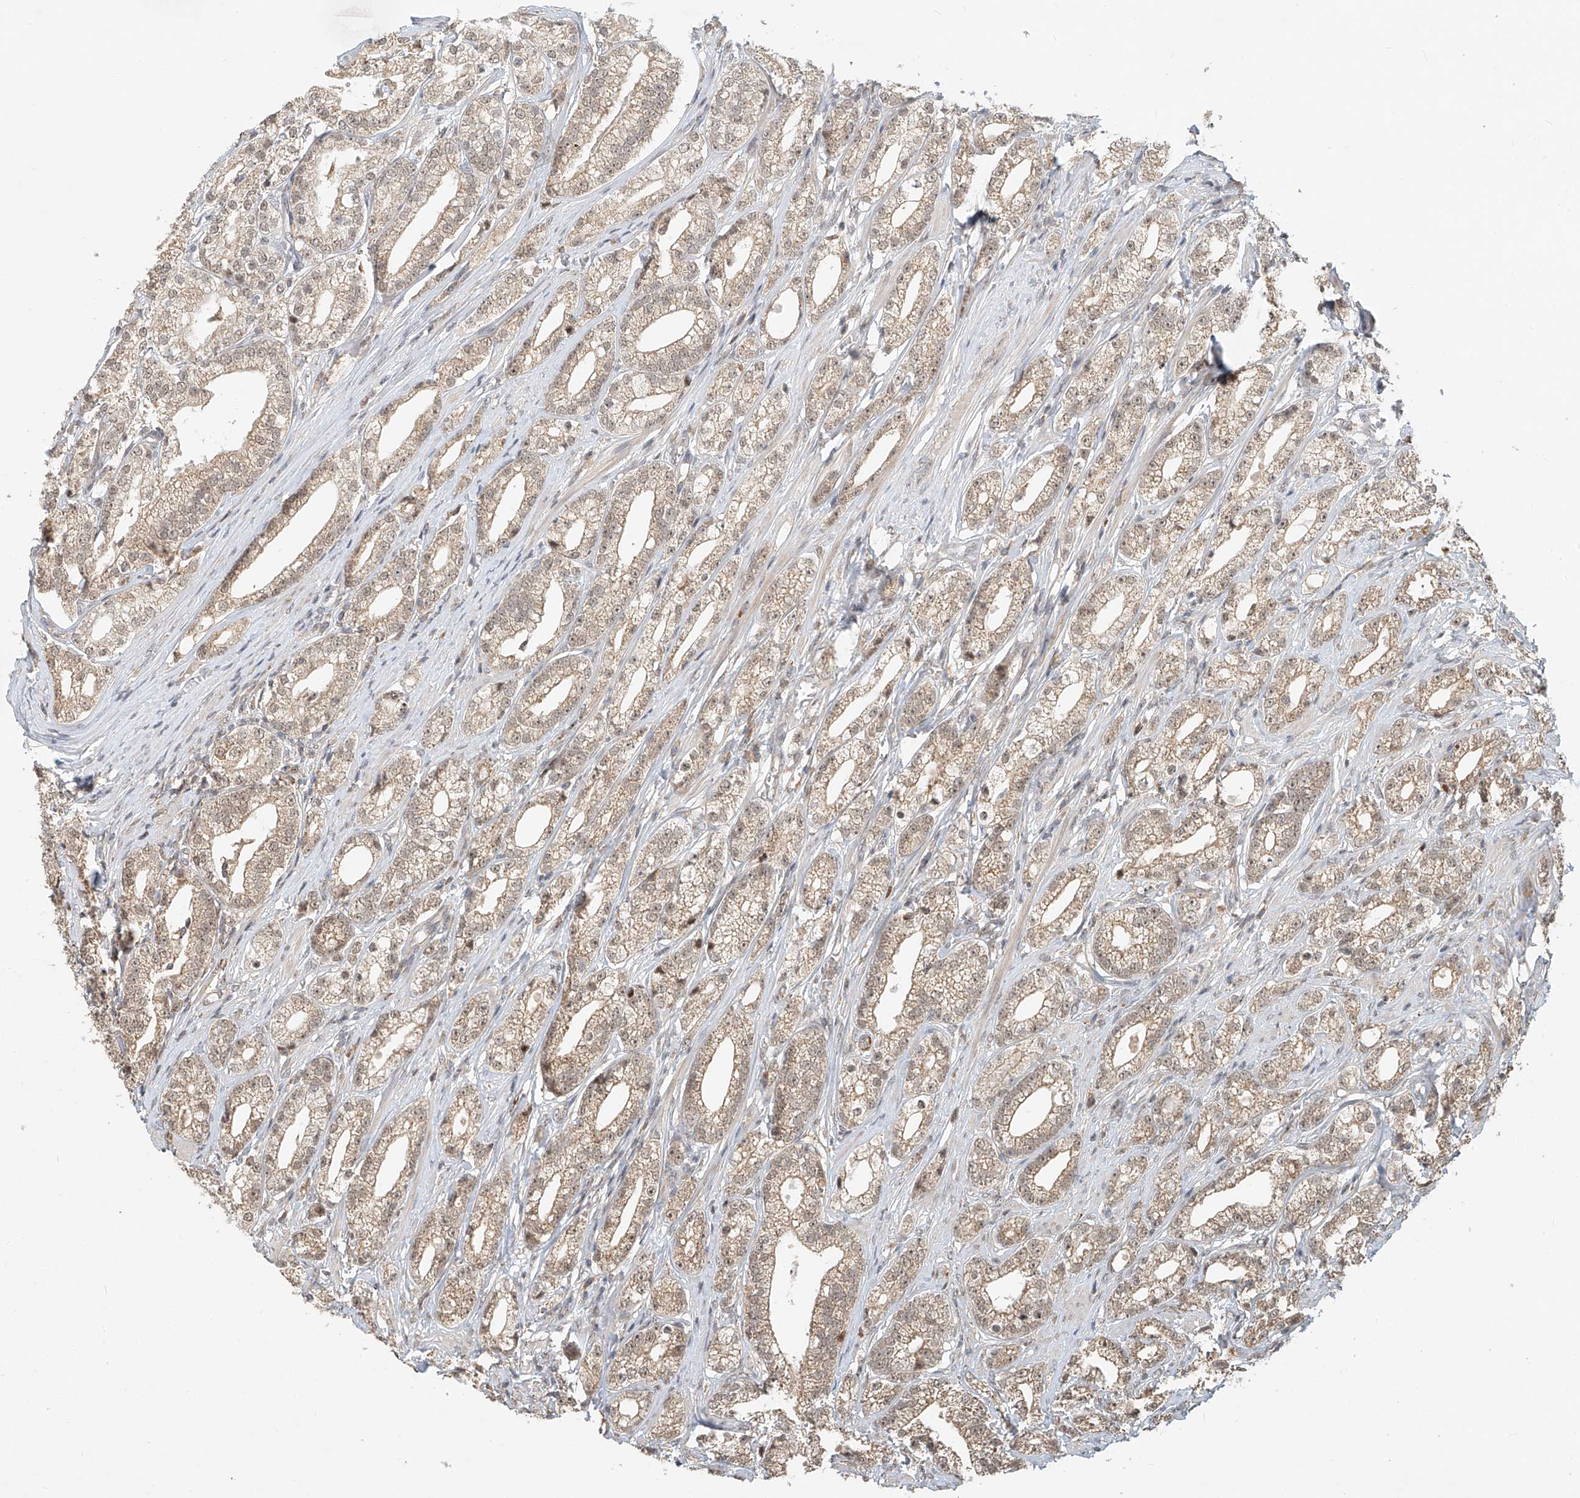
{"staining": {"intensity": "weak", "quantity": "<25%", "location": "cytoplasmic/membranous"}, "tissue": "prostate cancer", "cell_type": "Tumor cells", "image_type": "cancer", "snomed": [{"axis": "morphology", "description": "Adenocarcinoma, High grade"}, {"axis": "topography", "description": "Prostate"}], "caption": "Immunohistochemical staining of human prostate adenocarcinoma (high-grade) exhibits no significant positivity in tumor cells.", "gene": "SYTL3", "patient": {"sex": "male", "age": 69}}